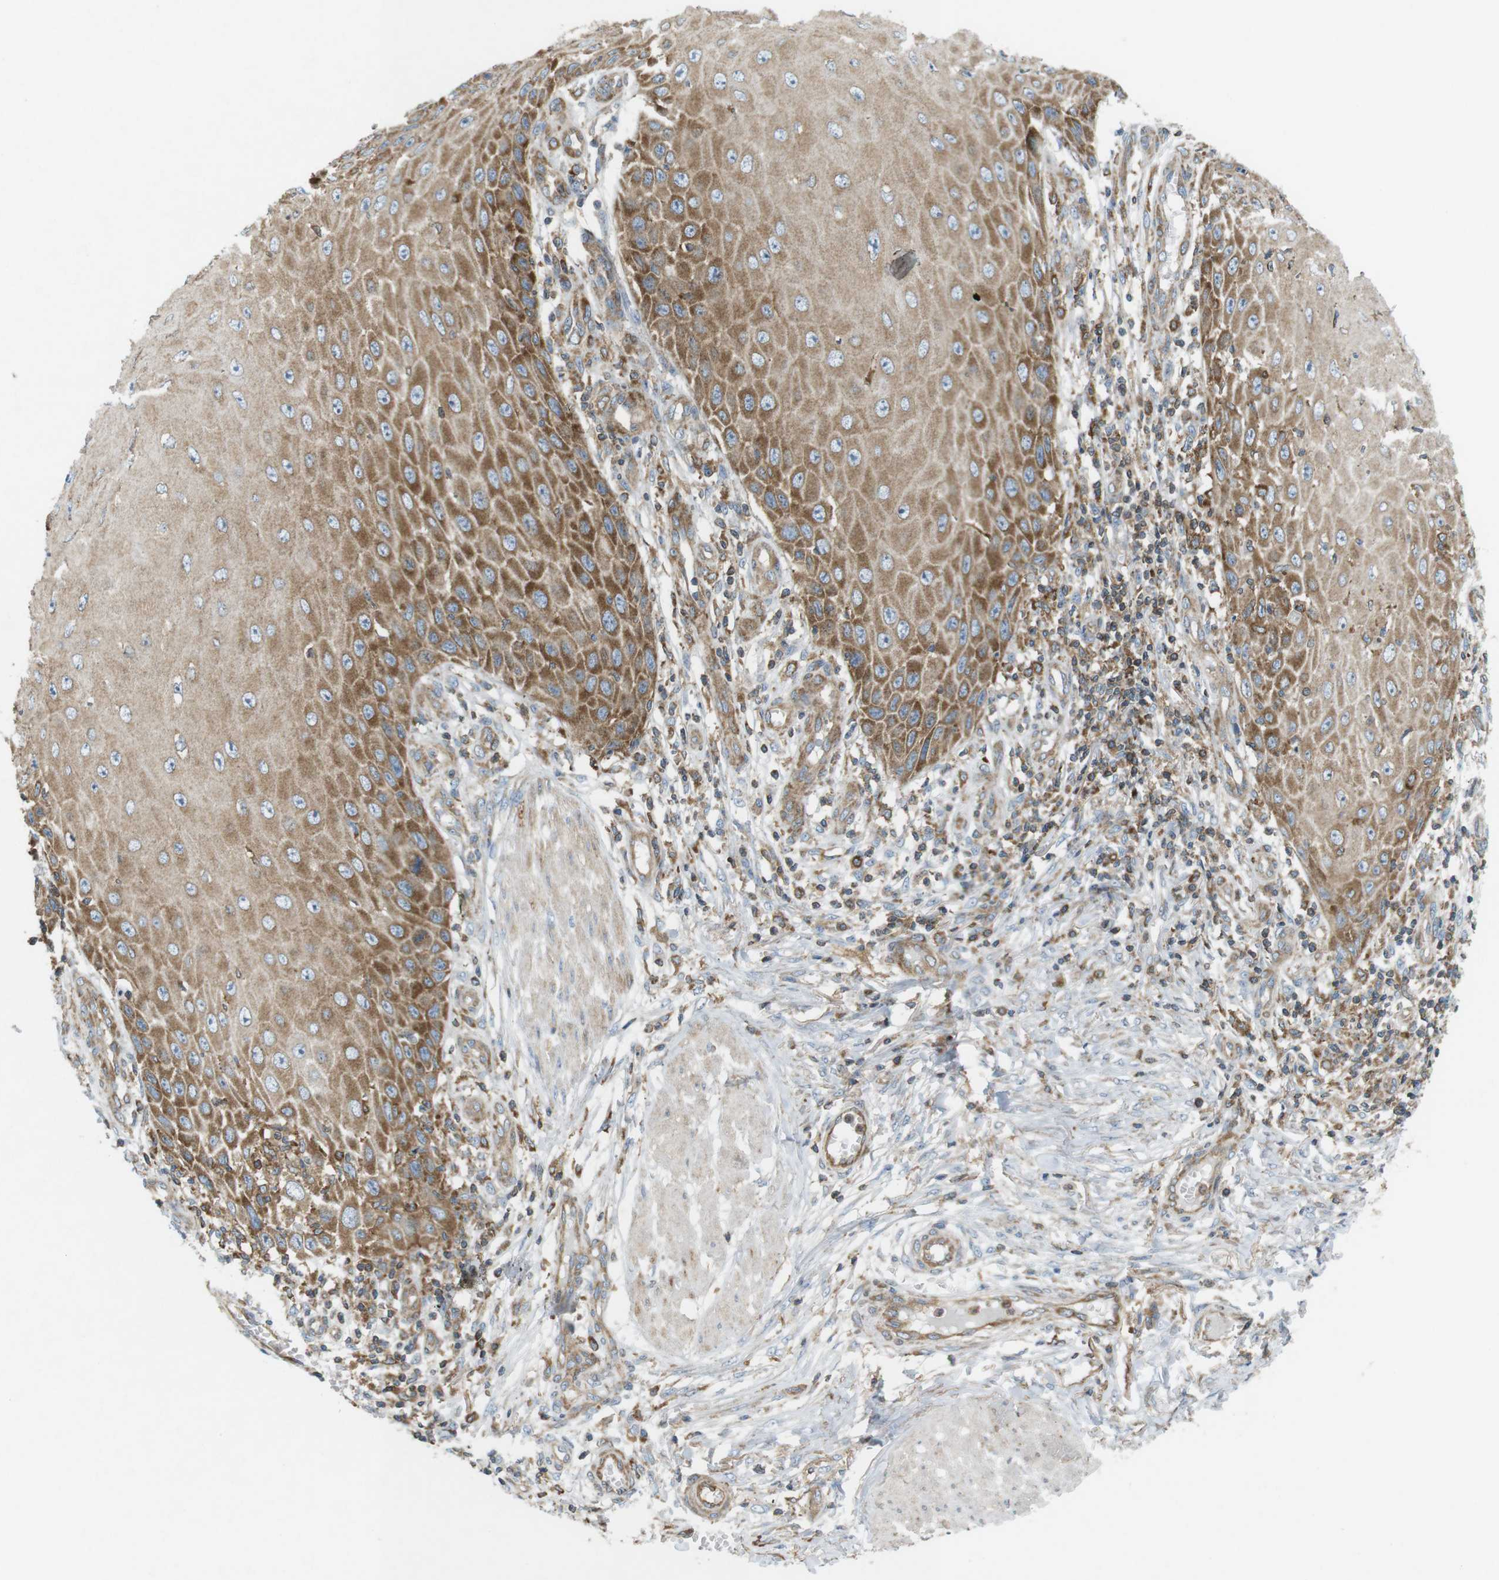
{"staining": {"intensity": "moderate", "quantity": "25%-75%", "location": "cytoplasmic/membranous"}, "tissue": "skin cancer", "cell_type": "Tumor cells", "image_type": "cancer", "snomed": [{"axis": "morphology", "description": "Squamous cell carcinoma, NOS"}, {"axis": "topography", "description": "Skin"}], "caption": "Immunohistochemical staining of squamous cell carcinoma (skin) shows medium levels of moderate cytoplasmic/membranous protein positivity in about 25%-75% of tumor cells.", "gene": "FLII", "patient": {"sex": "female", "age": 73}}